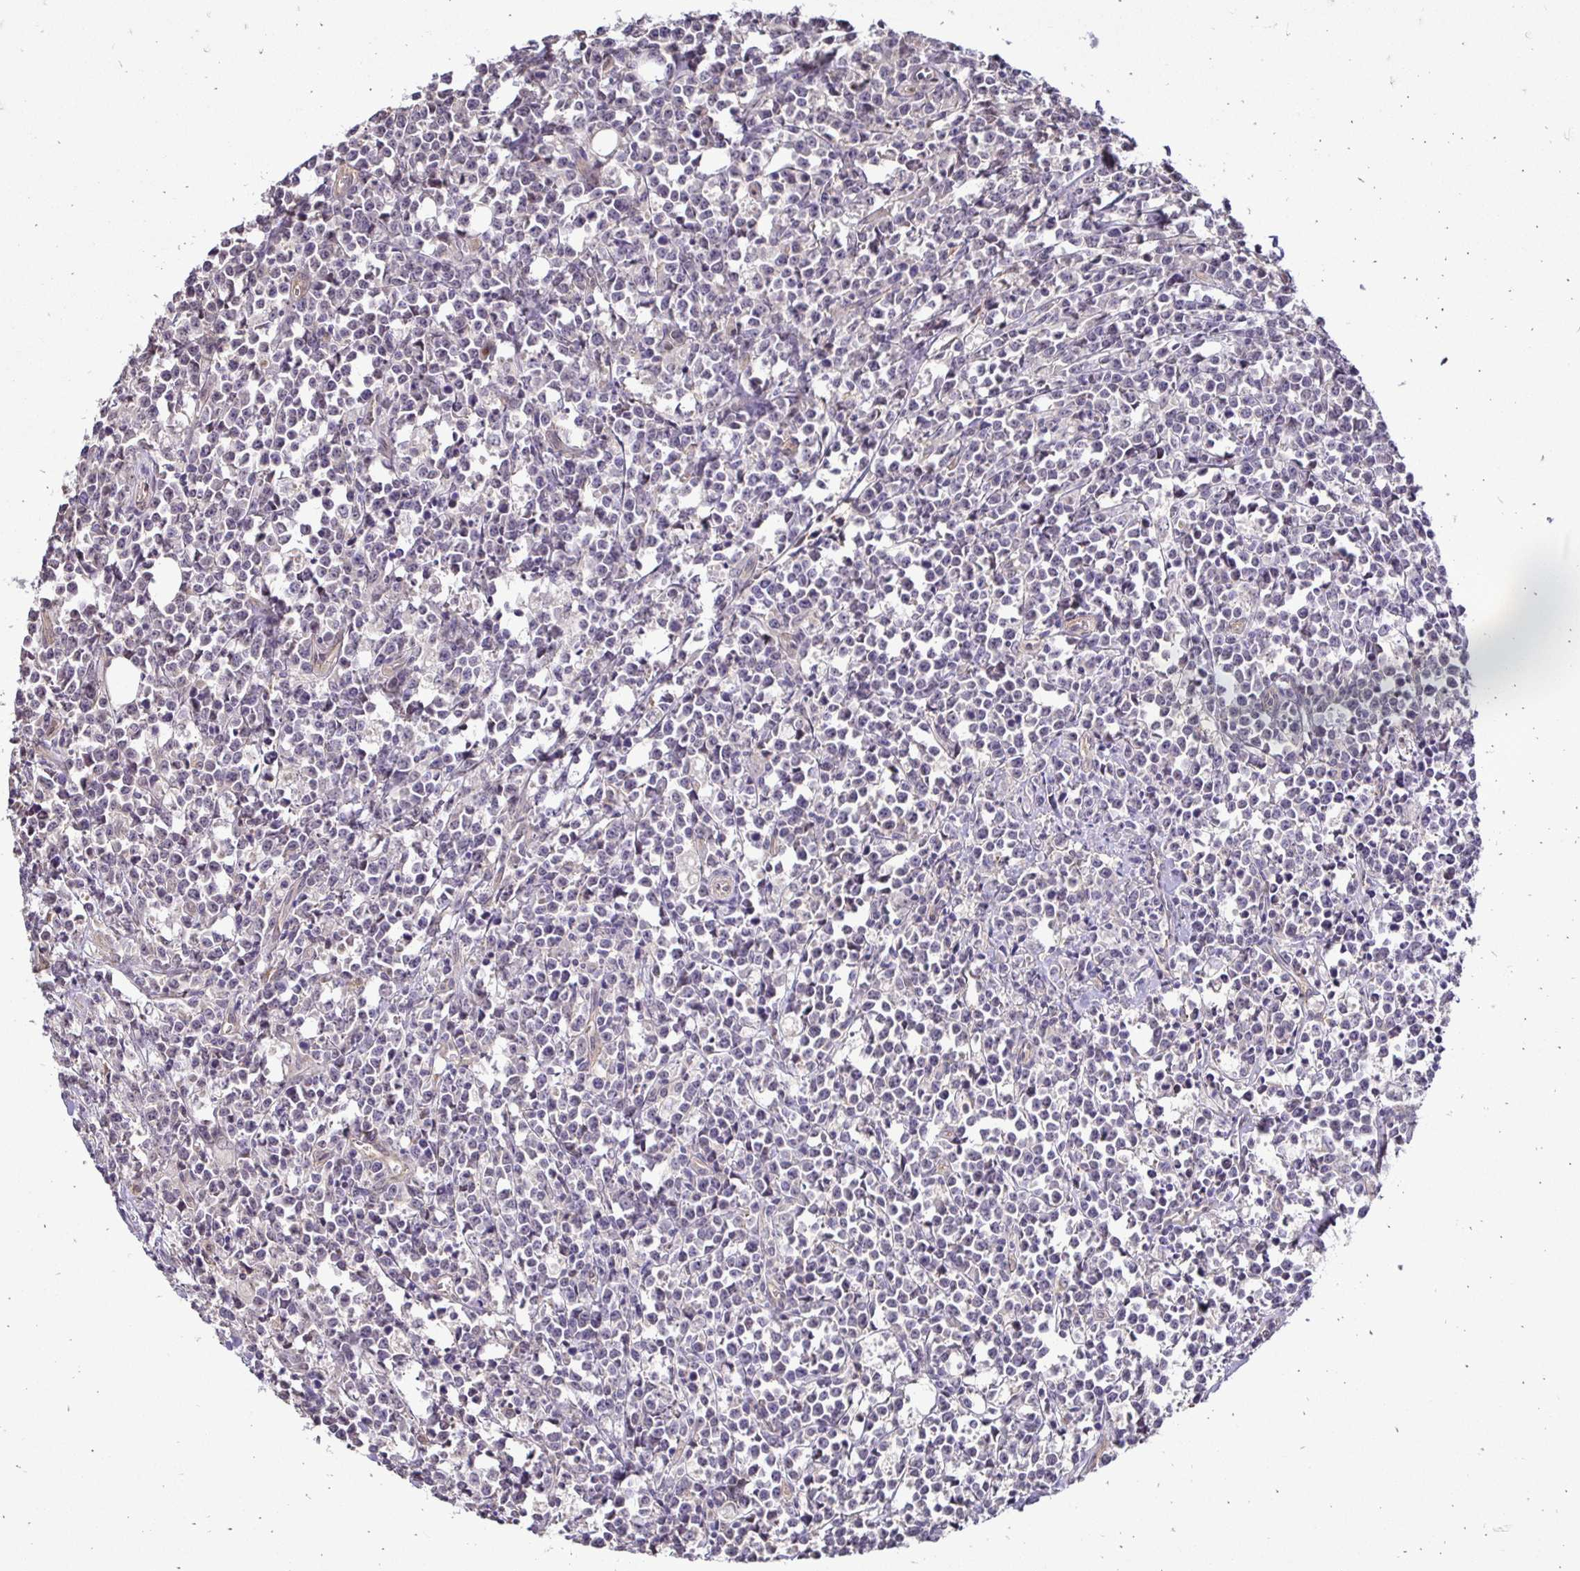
{"staining": {"intensity": "negative", "quantity": "none", "location": "none"}, "tissue": "lymphoma", "cell_type": "Tumor cells", "image_type": "cancer", "snomed": [{"axis": "morphology", "description": "Malignant lymphoma, non-Hodgkin's type, High grade"}, {"axis": "topography", "description": "Small intestine"}], "caption": "An image of lymphoma stained for a protein demonstrates no brown staining in tumor cells.", "gene": "SLC9A1", "patient": {"sex": "female", "age": 56}}